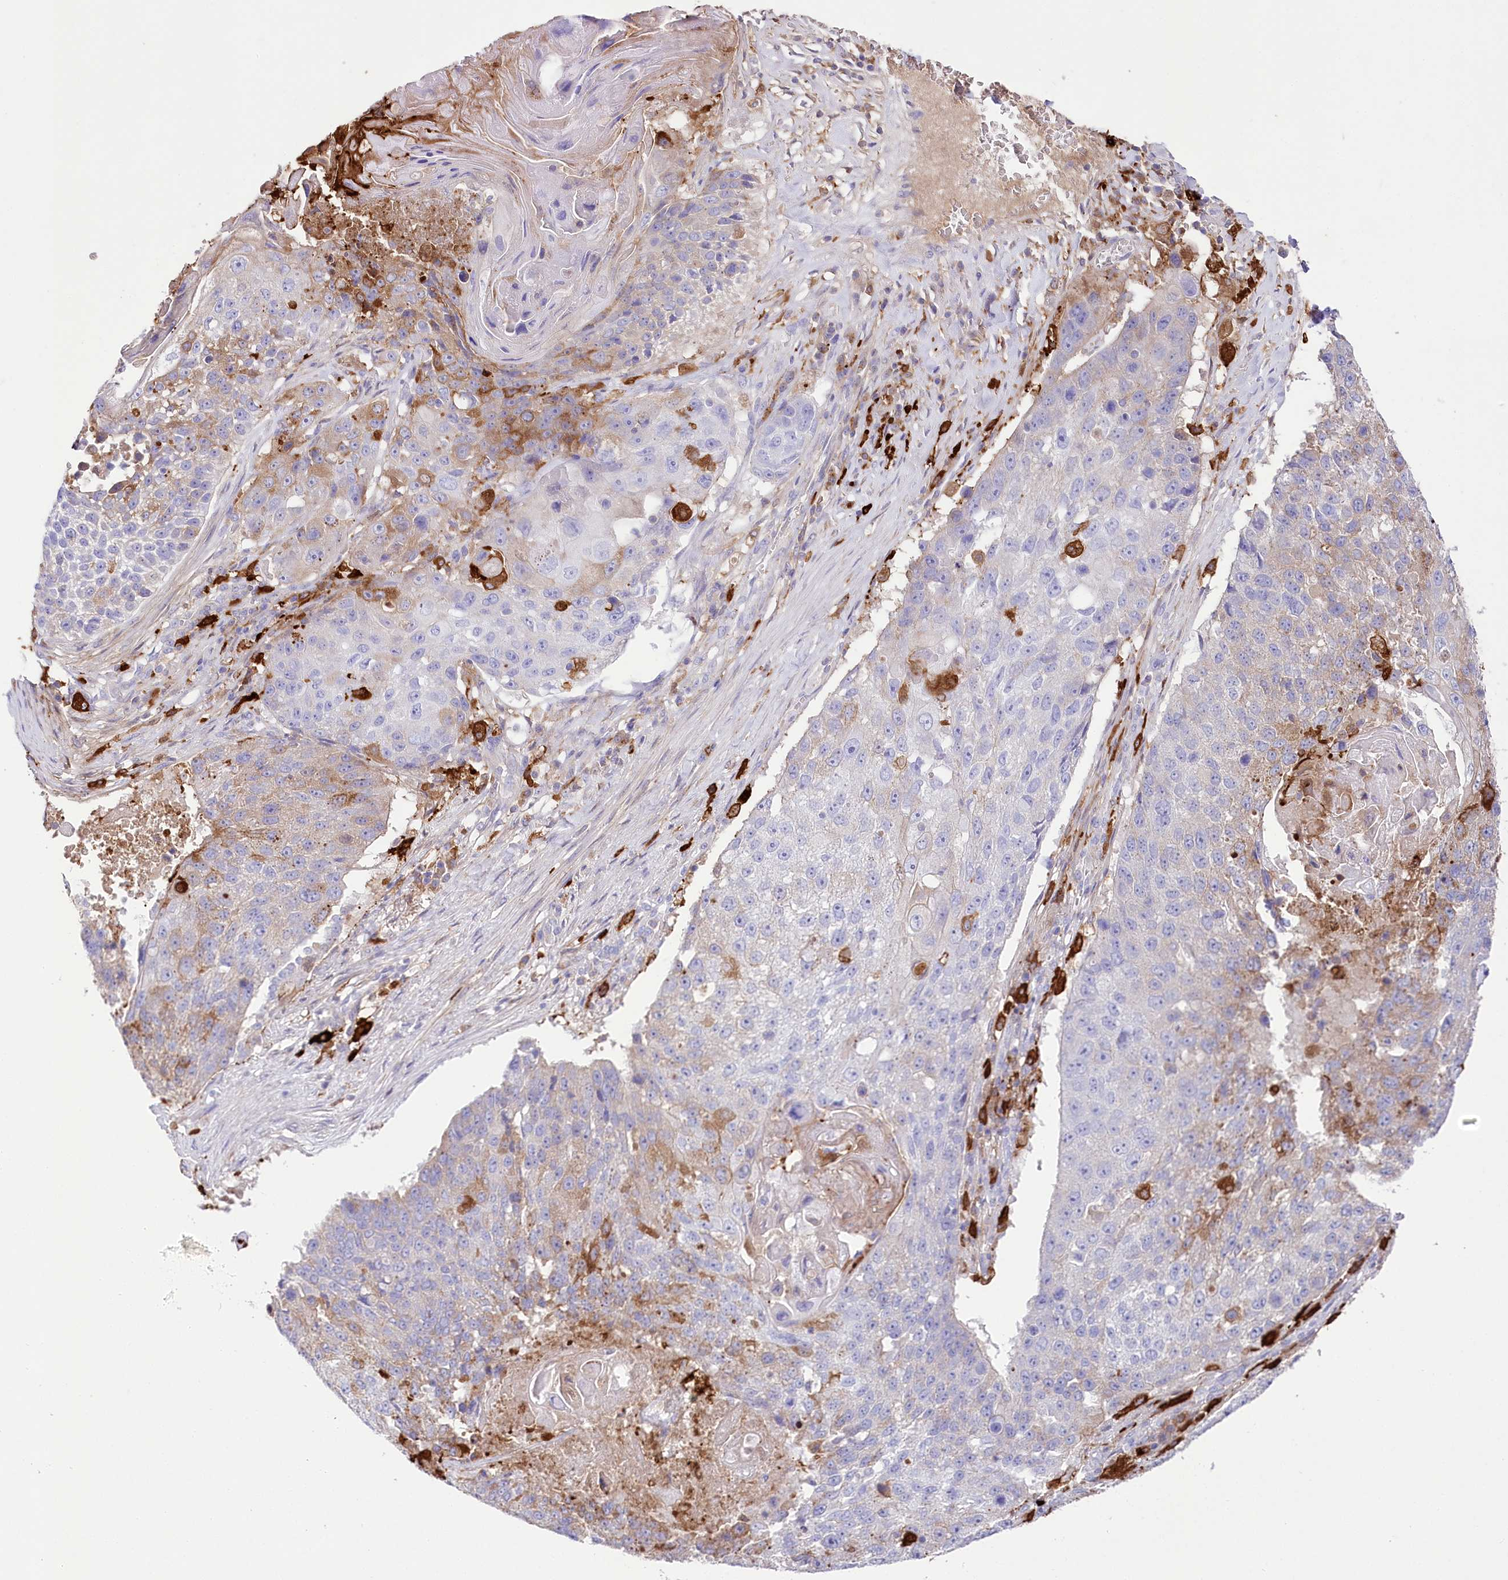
{"staining": {"intensity": "moderate", "quantity": "25%-75%", "location": "cytoplasmic/membranous"}, "tissue": "lung cancer", "cell_type": "Tumor cells", "image_type": "cancer", "snomed": [{"axis": "morphology", "description": "Squamous cell carcinoma, NOS"}, {"axis": "topography", "description": "Lung"}], "caption": "Immunohistochemical staining of human squamous cell carcinoma (lung) exhibits medium levels of moderate cytoplasmic/membranous protein staining in approximately 25%-75% of tumor cells. (DAB = brown stain, brightfield microscopy at high magnification).", "gene": "DNAJC19", "patient": {"sex": "male", "age": 61}}